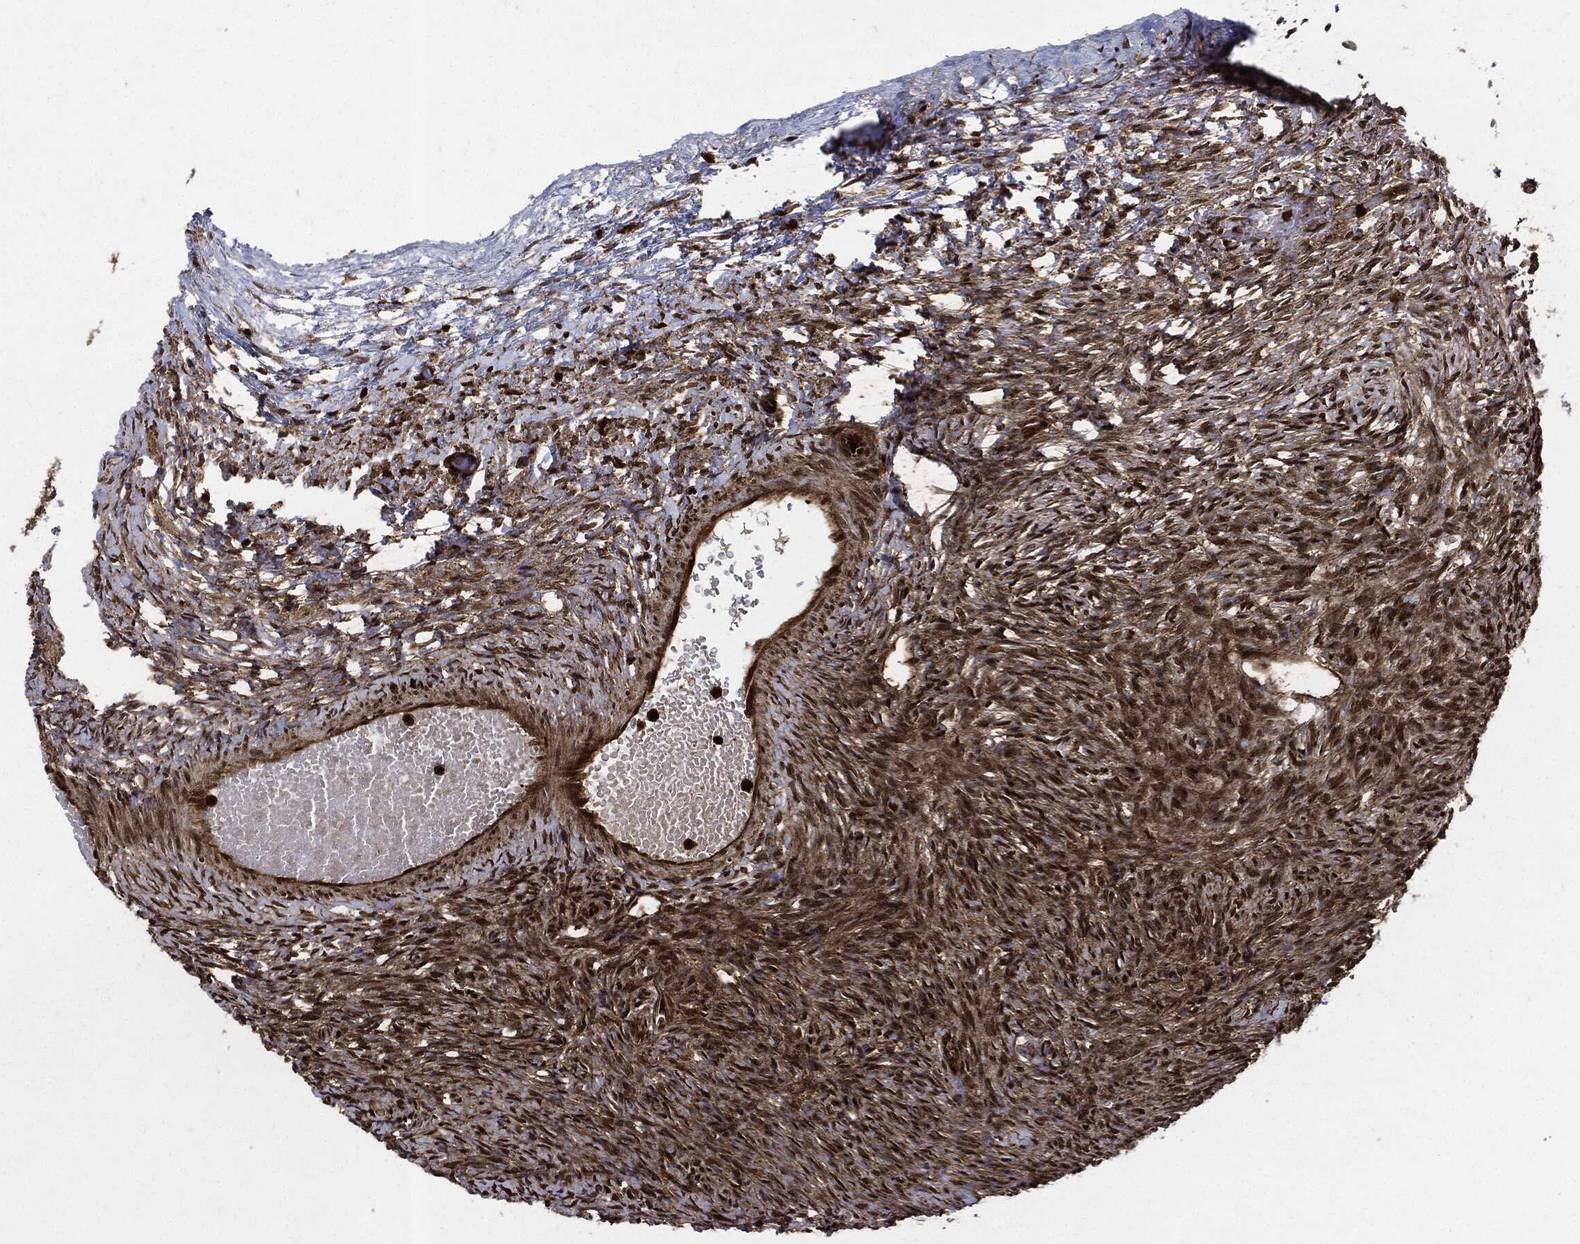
{"staining": {"intensity": "strong", "quantity": ">75%", "location": "cytoplasmic/membranous"}, "tissue": "ovary", "cell_type": "Follicle cells", "image_type": "normal", "snomed": [{"axis": "morphology", "description": "Normal tissue, NOS"}, {"axis": "topography", "description": "Ovary"}], "caption": "Immunohistochemistry (IHC) of normal human ovary exhibits high levels of strong cytoplasmic/membranous positivity in about >75% of follicle cells.", "gene": "YWHAB", "patient": {"sex": "female", "age": 39}}